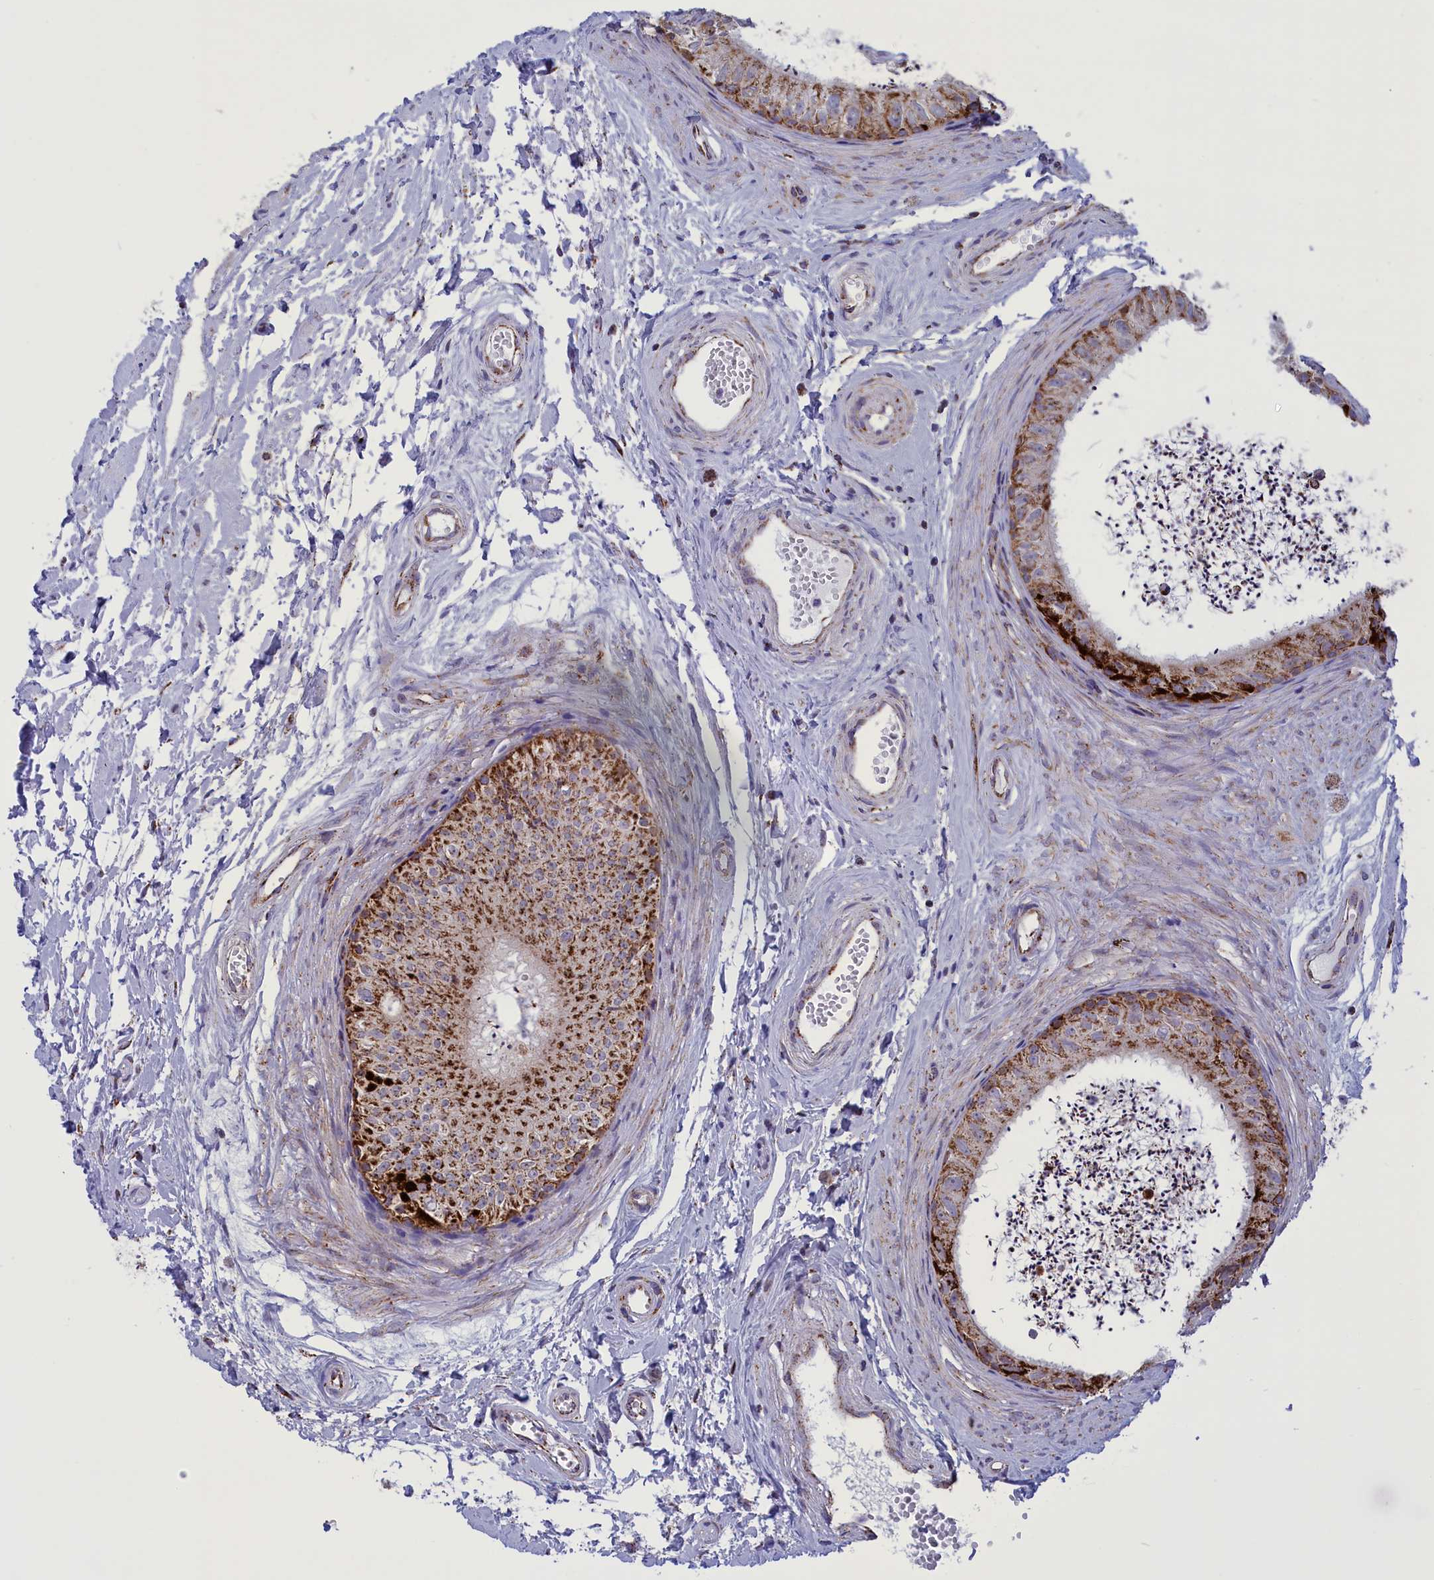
{"staining": {"intensity": "strong", "quantity": "25%-75%", "location": "cytoplasmic/membranous"}, "tissue": "epididymis", "cell_type": "Glandular cells", "image_type": "normal", "snomed": [{"axis": "morphology", "description": "Normal tissue, NOS"}, {"axis": "topography", "description": "Epididymis"}], "caption": "Glandular cells exhibit strong cytoplasmic/membranous positivity in approximately 25%-75% of cells in normal epididymis. (DAB (3,3'-diaminobenzidine) IHC with brightfield microscopy, high magnification).", "gene": "ISOC2", "patient": {"sex": "male", "age": 56}}